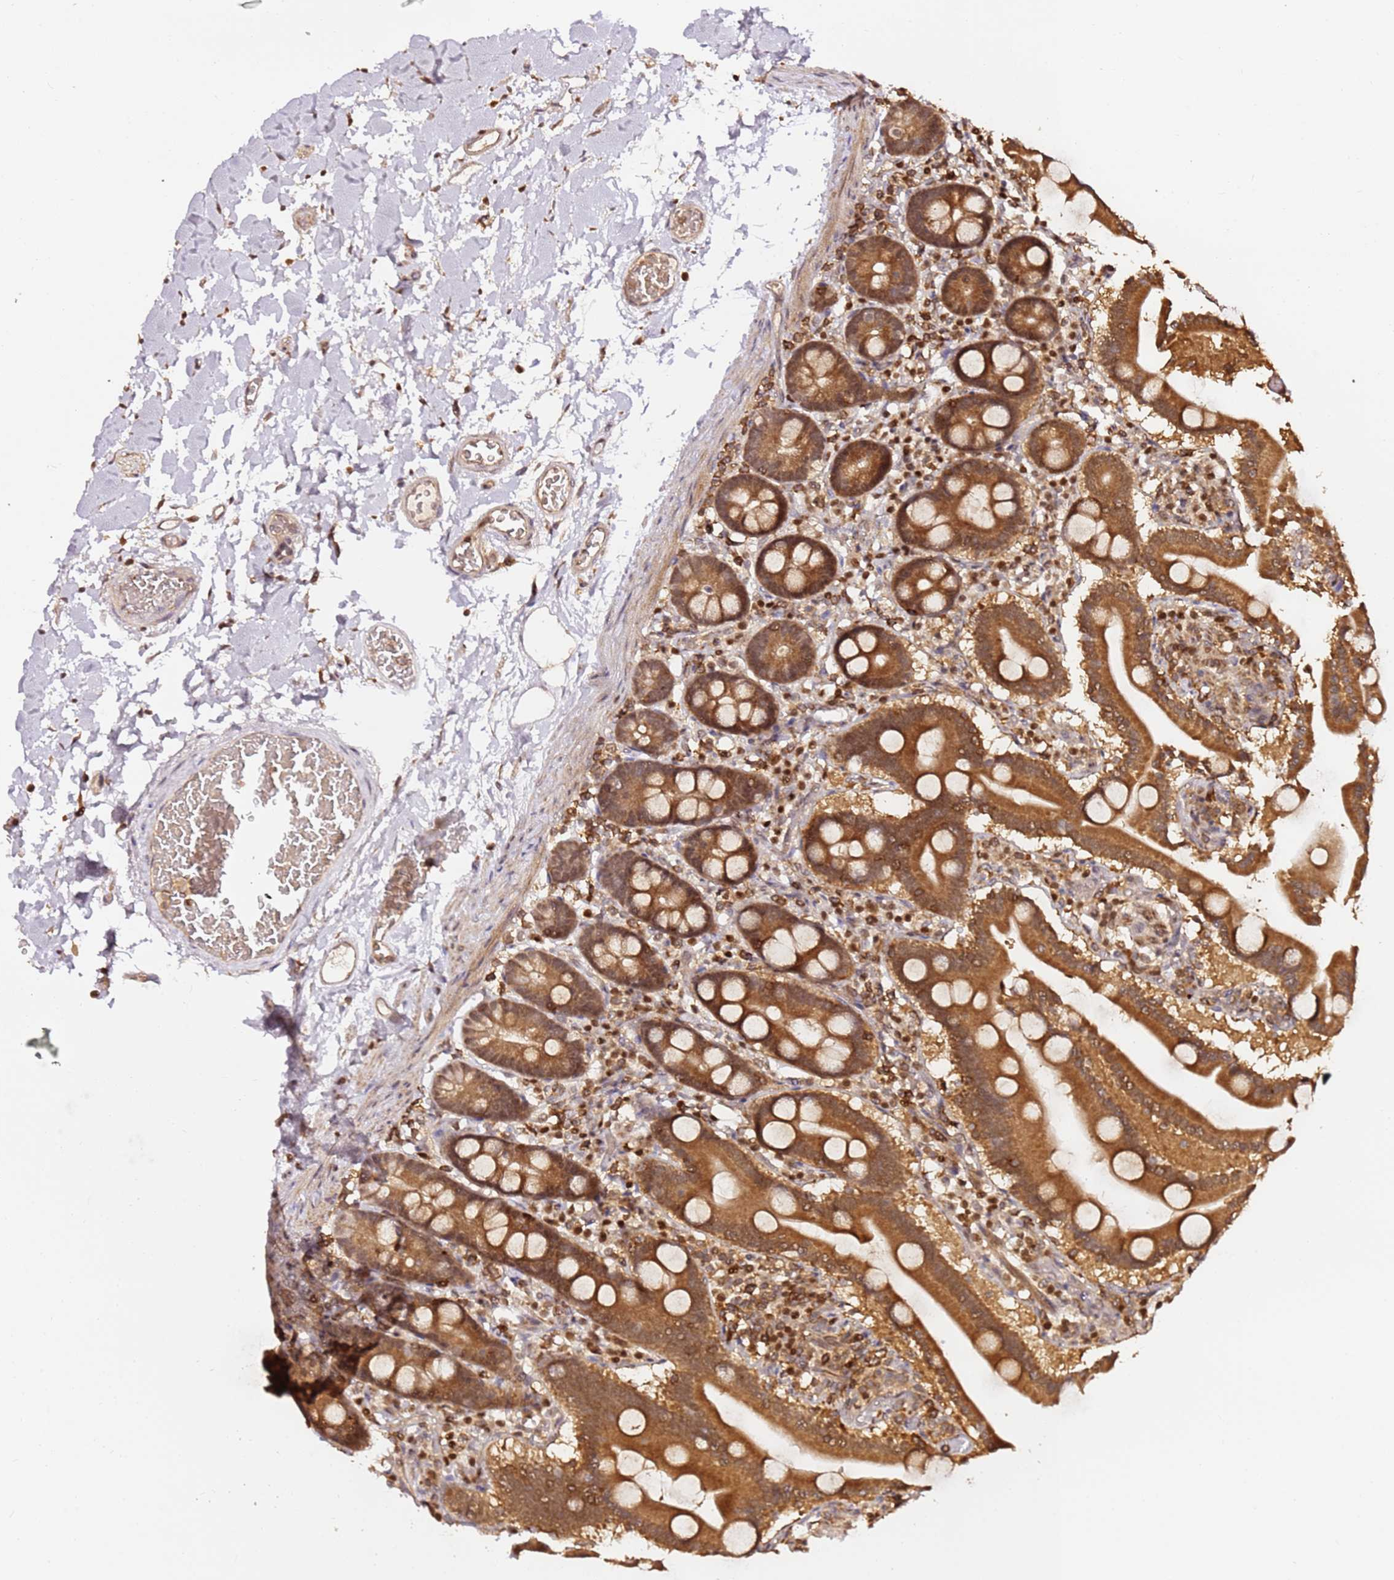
{"staining": {"intensity": "strong", "quantity": ">75%", "location": "cytoplasmic/membranous"}, "tissue": "duodenum", "cell_type": "Glandular cells", "image_type": "normal", "snomed": [{"axis": "morphology", "description": "Normal tissue, NOS"}, {"axis": "topography", "description": "Duodenum"}], "caption": "An immunohistochemistry image of unremarkable tissue is shown. Protein staining in brown highlights strong cytoplasmic/membranous positivity in duodenum within glandular cells. The protein of interest is stained brown, and the nuclei are stained in blue (DAB IHC with brightfield microscopy, high magnification).", "gene": "OR5V1", "patient": {"sex": "male", "age": 55}}